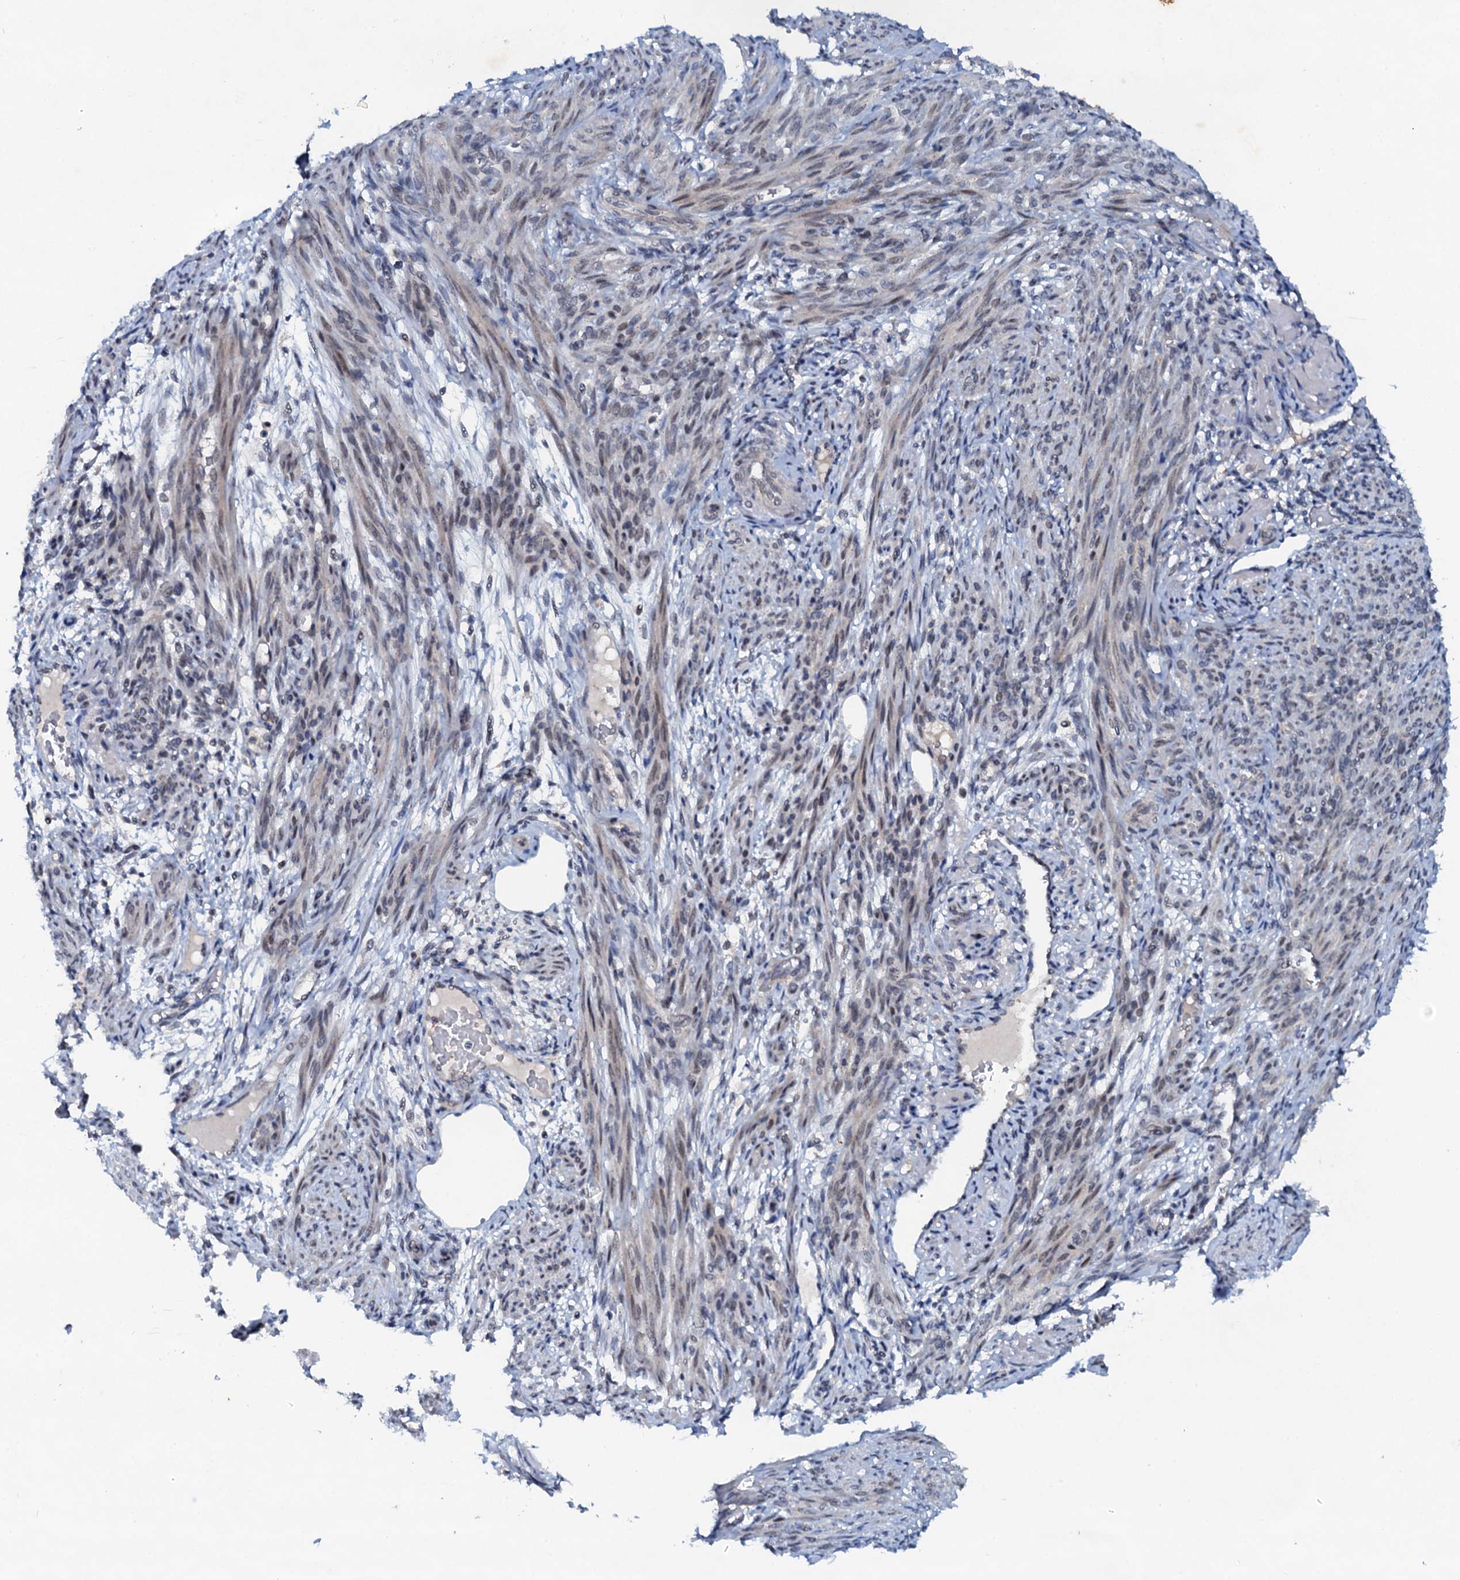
{"staining": {"intensity": "weak", "quantity": "<25%", "location": "cytoplasmic/membranous"}, "tissue": "smooth muscle", "cell_type": "Smooth muscle cells", "image_type": "normal", "snomed": [{"axis": "morphology", "description": "Normal tissue, NOS"}, {"axis": "topography", "description": "Smooth muscle"}], "caption": "An immunohistochemistry (IHC) photomicrograph of unremarkable smooth muscle is shown. There is no staining in smooth muscle cells of smooth muscle.", "gene": "SNTA1", "patient": {"sex": "female", "age": 39}}